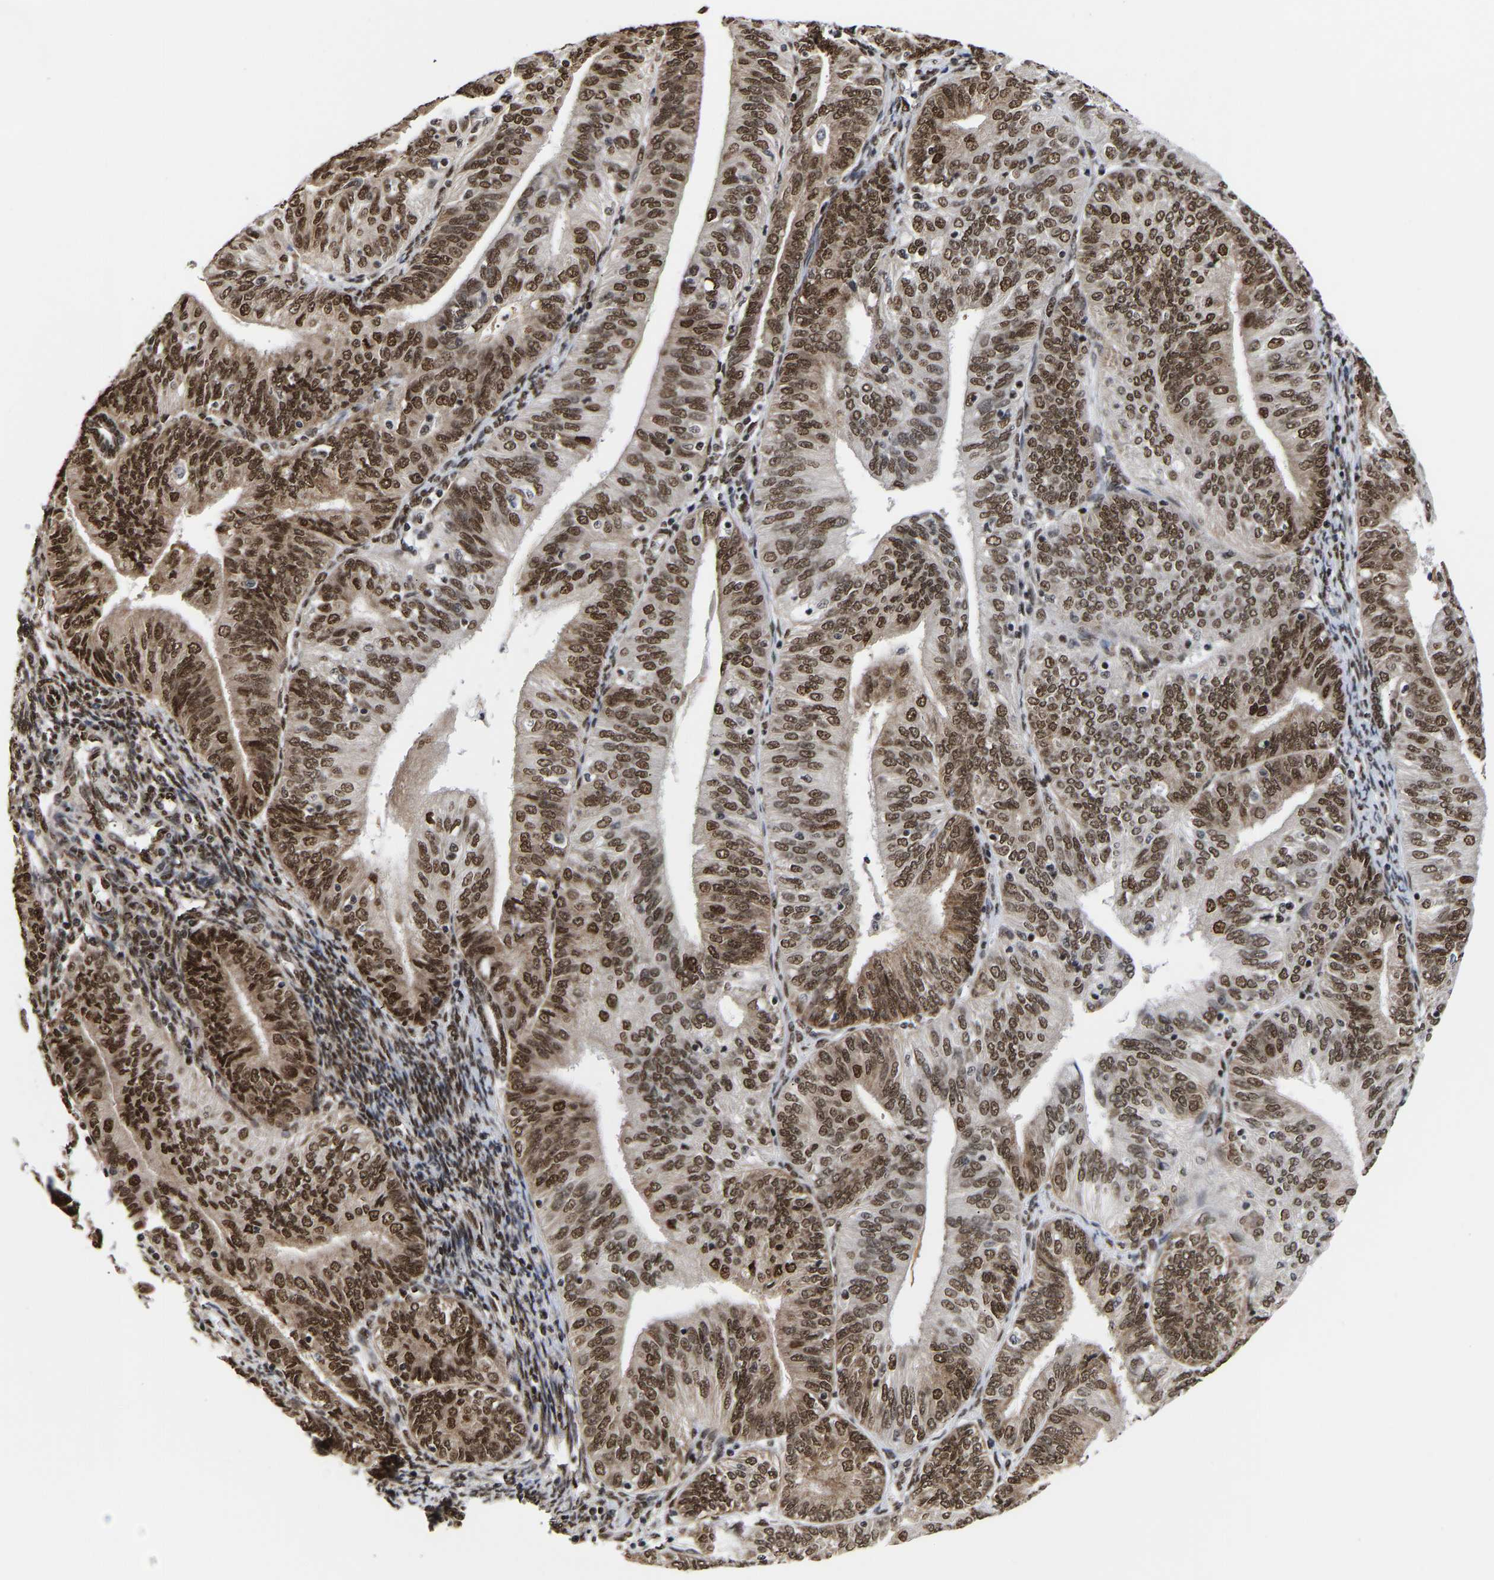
{"staining": {"intensity": "strong", "quantity": ">75%", "location": "cytoplasmic/membranous,nuclear"}, "tissue": "endometrial cancer", "cell_type": "Tumor cells", "image_type": "cancer", "snomed": [{"axis": "morphology", "description": "Adenocarcinoma, NOS"}, {"axis": "topography", "description": "Endometrium"}], "caption": "Human endometrial cancer stained with a brown dye demonstrates strong cytoplasmic/membranous and nuclear positive positivity in approximately >75% of tumor cells.", "gene": "PSIP1", "patient": {"sex": "female", "age": 58}}